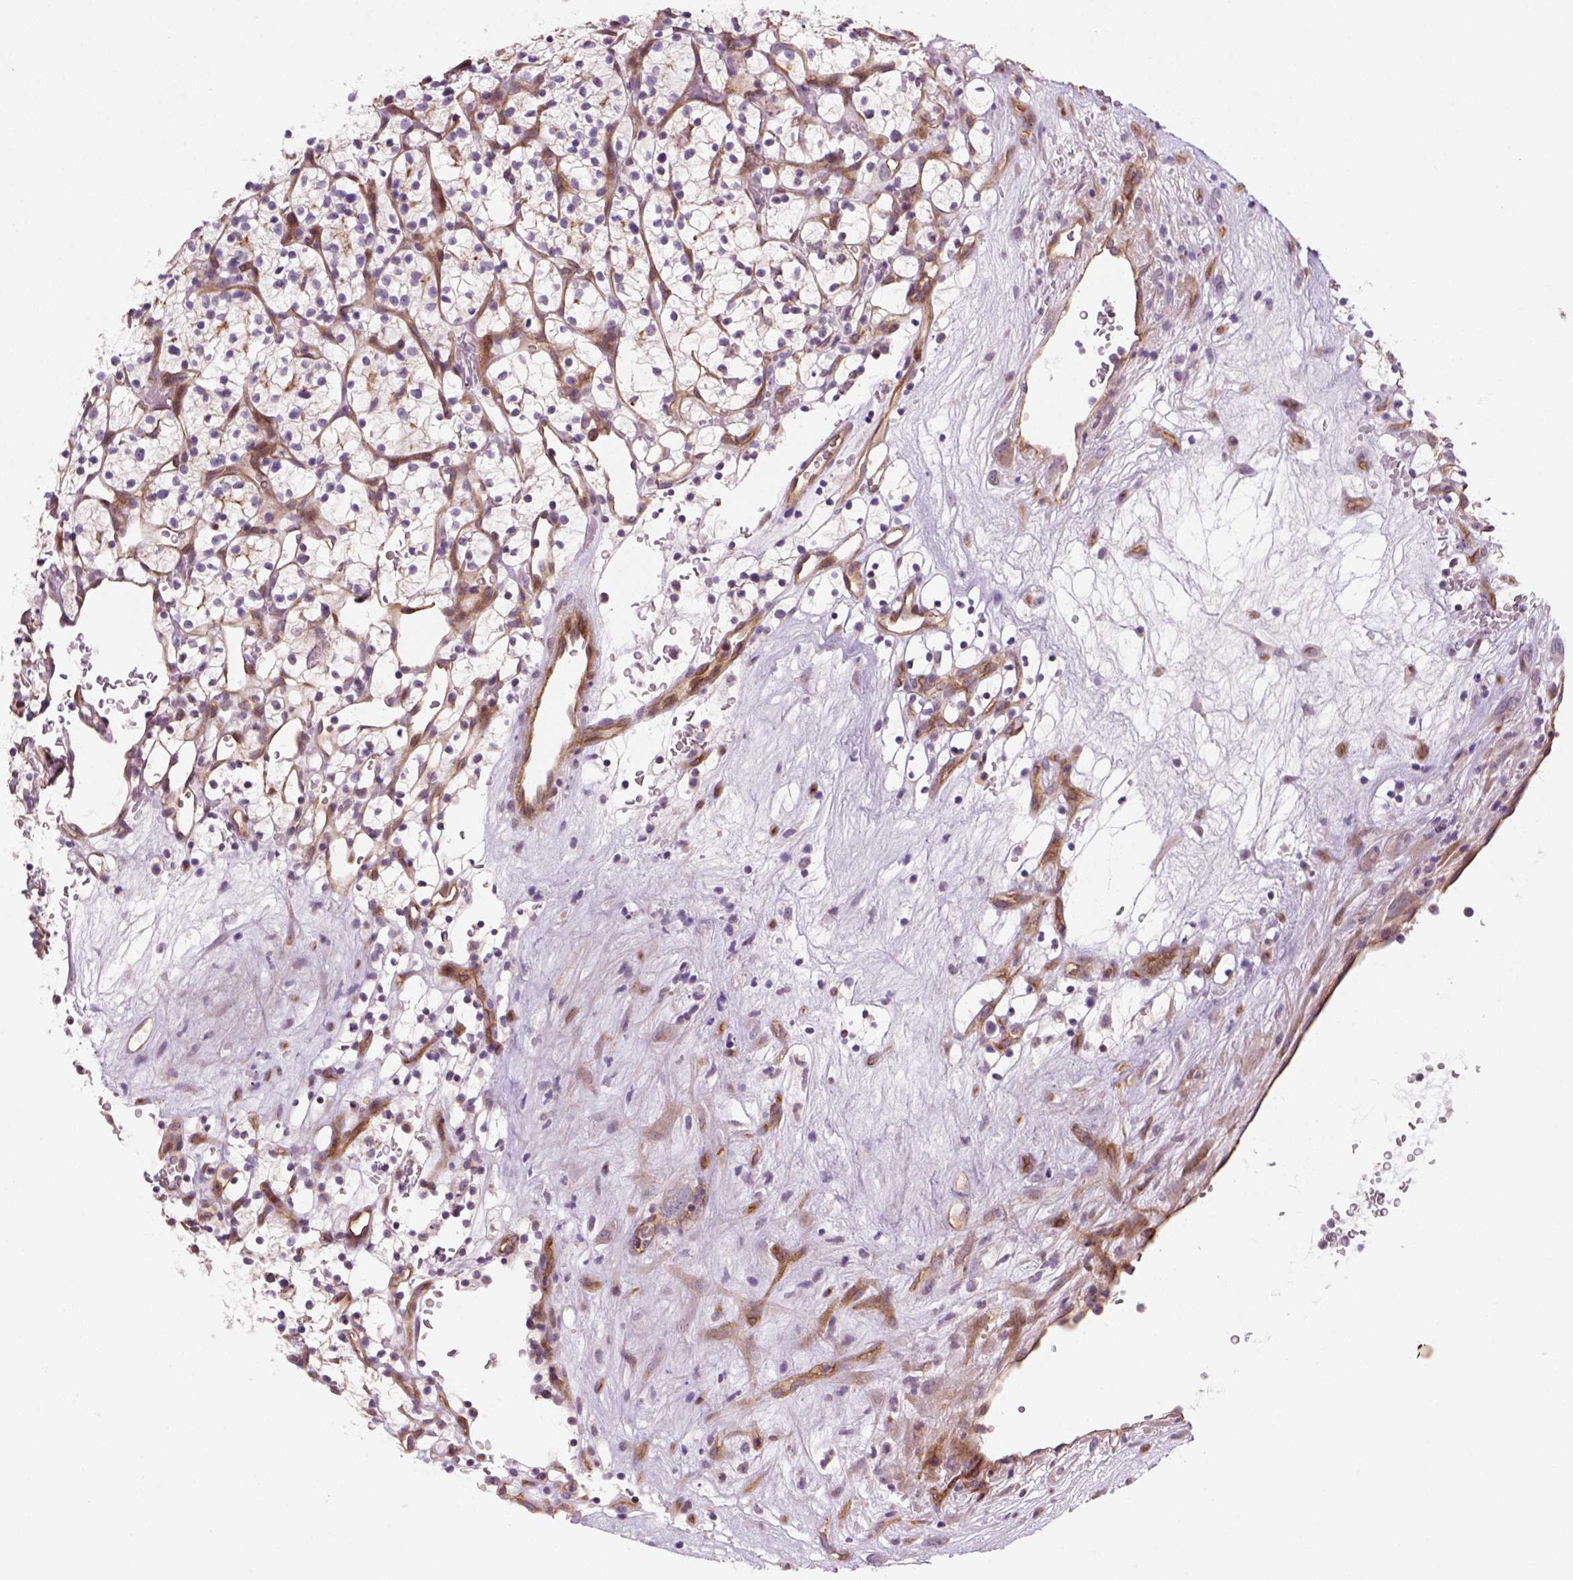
{"staining": {"intensity": "negative", "quantity": "none", "location": "none"}, "tissue": "renal cancer", "cell_type": "Tumor cells", "image_type": "cancer", "snomed": [{"axis": "morphology", "description": "Adenocarcinoma, NOS"}, {"axis": "topography", "description": "Kidney"}], "caption": "Tumor cells are negative for protein expression in human adenocarcinoma (renal).", "gene": "VSTM5", "patient": {"sex": "female", "age": 64}}